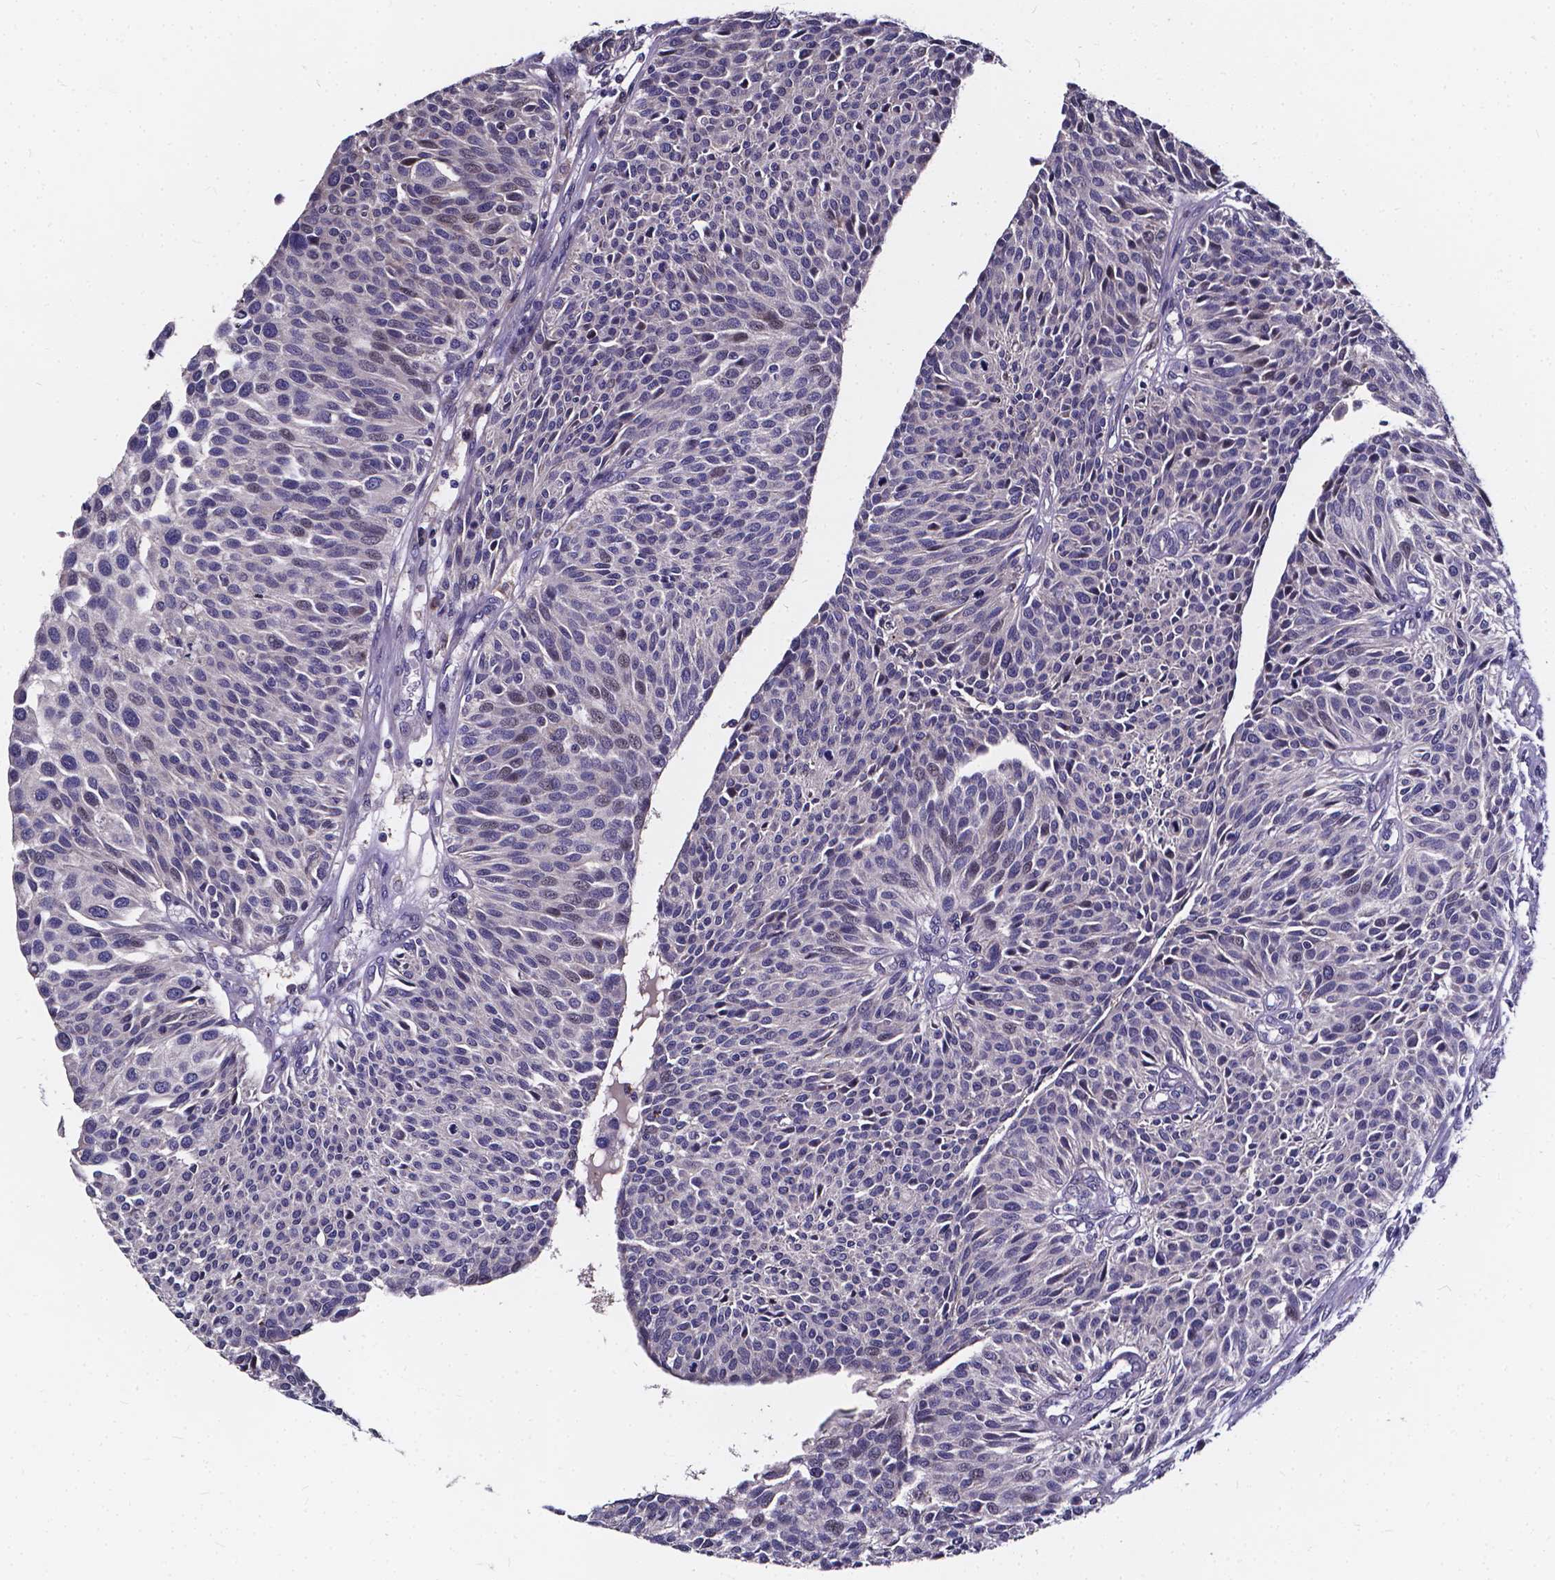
{"staining": {"intensity": "negative", "quantity": "none", "location": "none"}, "tissue": "urothelial cancer", "cell_type": "Tumor cells", "image_type": "cancer", "snomed": [{"axis": "morphology", "description": "Urothelial carcinoma, NOS"}, {"axis": "topography", "description": "Urinary bladder"}], "caption": "Immunohistochemistry image of neoplastic tissue: human urothelial cancer stained with DAB (3,3'-diaminobenzidine) displays no significant protein staining in tumor cells. Brightfield microscopy of immunohistochemistry stained with DAB (brown) and hematoxylin (blue), captured at high magnification.", "gene": "SOWAHA", "patient": {"sex": "male", "age": 55}}